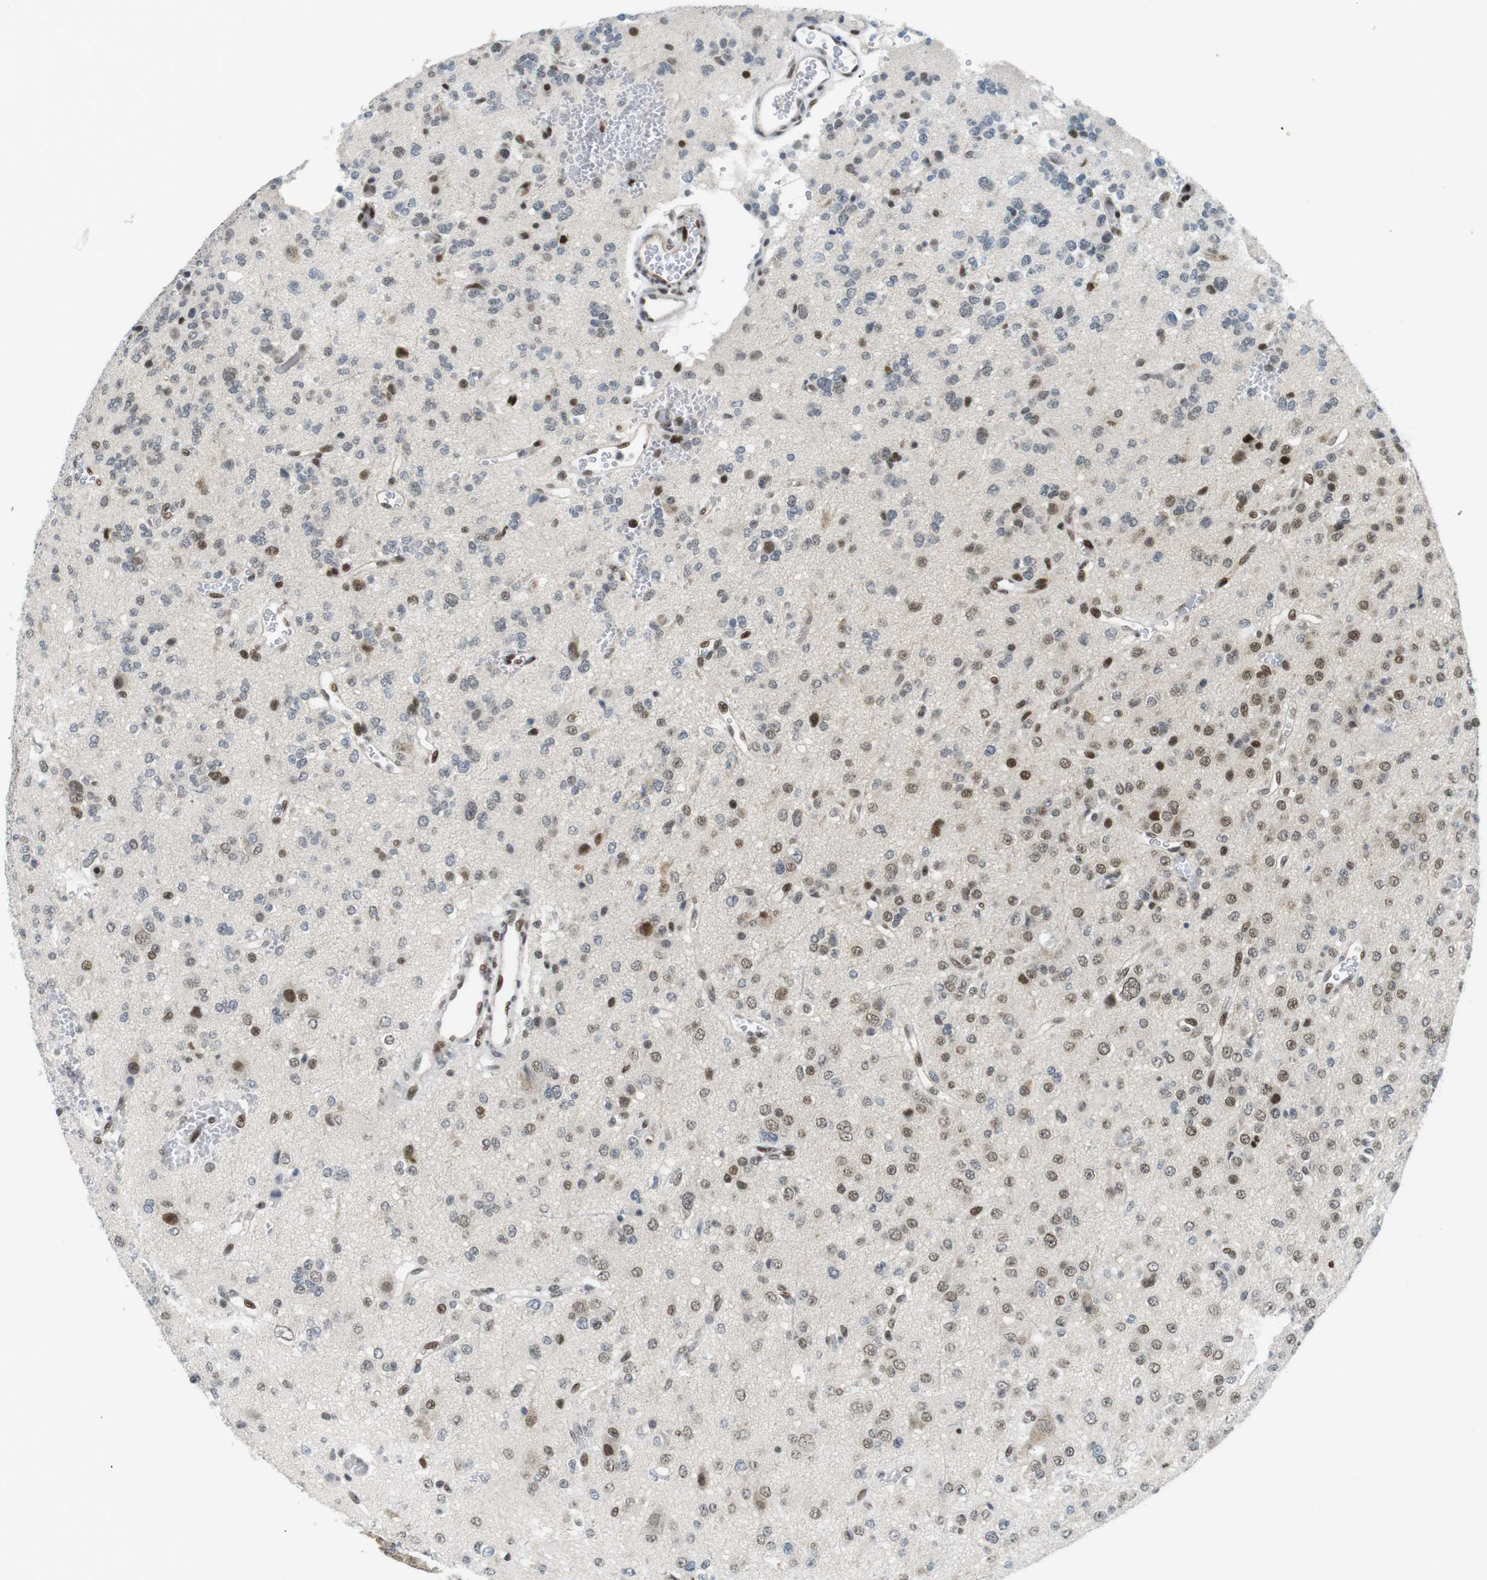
{"staining": {"intensity": "moderate", "quantity": "25%-75%", "location": "nuclear"}, "tissue": "glioma", "cell_type": "Tumor cells", "image_type": "cancer", "snomed": [{"axis": "morphology", "description": "Glioma, malignant, Low grade"}, {"axis": "topography", "description": "Brain"}], "caption": "Immunohistochemistry (IHC) image of human glioma stained for a protein (brown), which demonstrates medium levels of moderate nuclear staining in approximately 25%-75% of tumor cells.", "gene": "CDC27", "patient": {"sex": "male", "age": 38}}